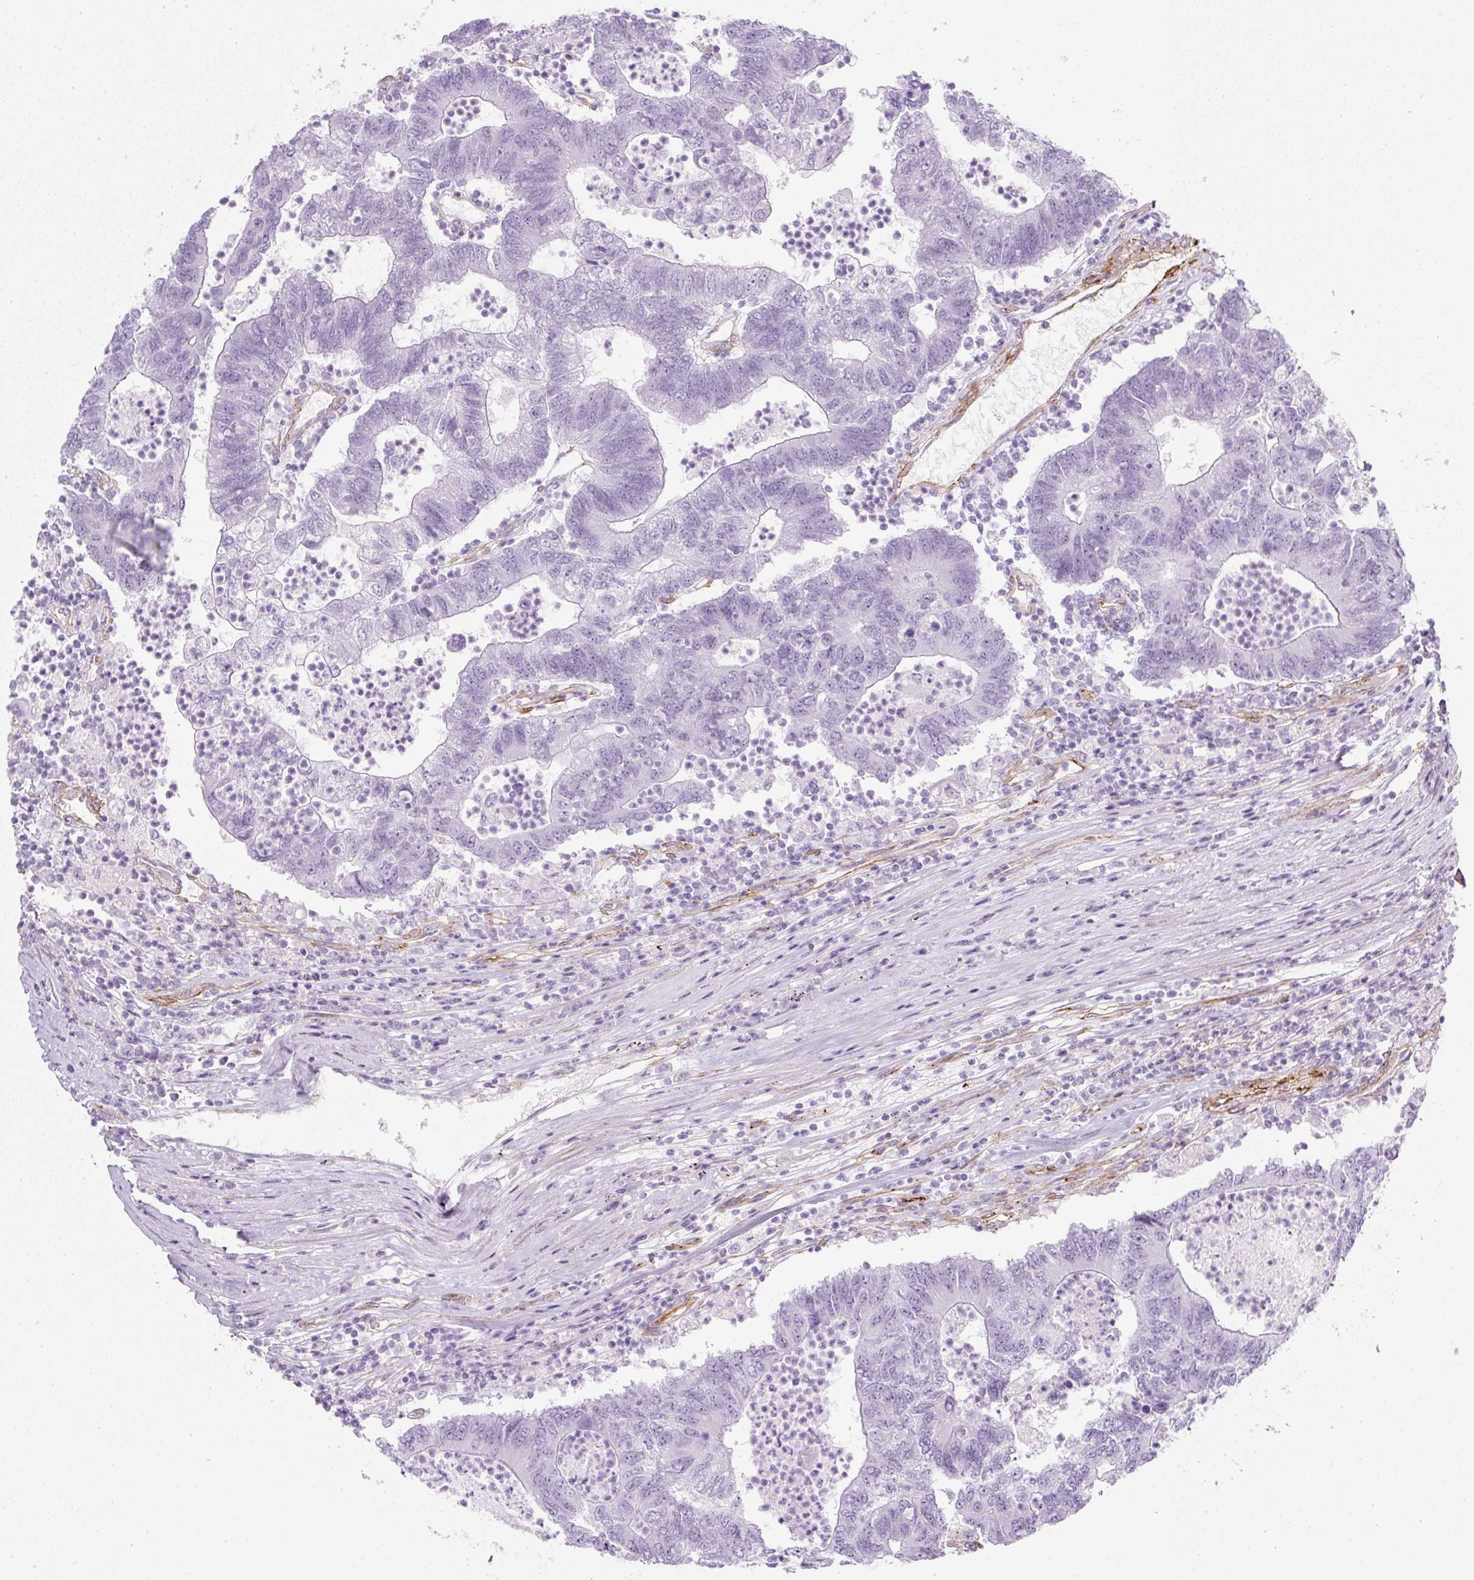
{"staining": {"intensity": "negative", "quantity": "none", "location": "none"}, "tissue": "colorectal cancer", "cell_type": "Tumor cells", "image_type": "cancer", "snomed": [{"axis": "morphology", "description": "Adenocarcinoma, NOS"}, {"axis": "topography", "description": "Colon"}], "caption": "Tumor cells are negative for protein expression in human colorectal cancer (adenocarcinoma).", "gene": "CAVIN3", "patient": {"sex": "female", "age": 48}}